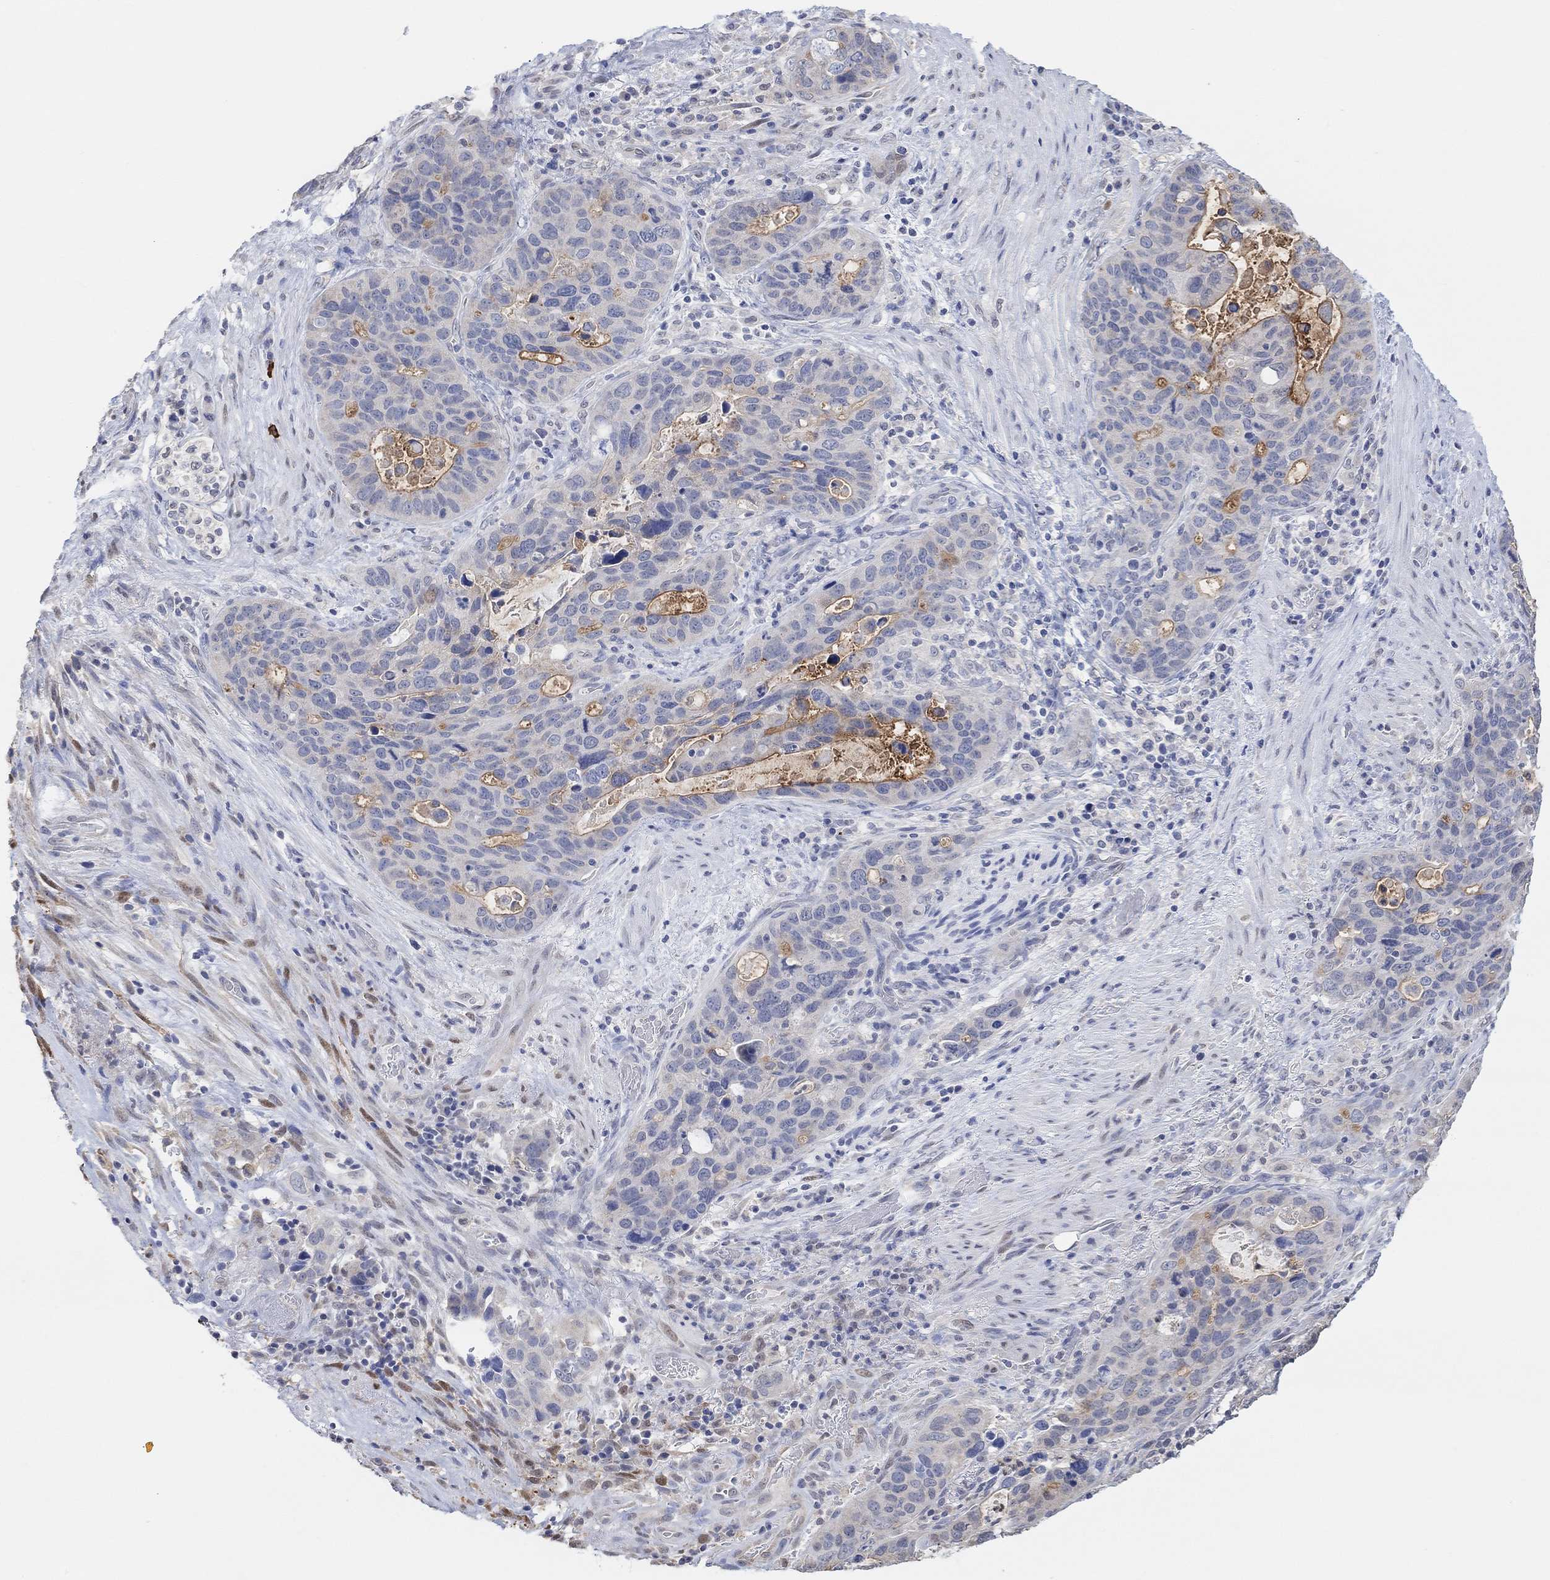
{"staining": {"intensity": "moderate", "quantity": "<25%", "location": "cytoplasmic/membranous"}, "tissue": "stomach cancer", "cell_type": "Tumor cells", "image_type": "cancer", "snomed": [{"axis": "morphology", "description": "Adenocarcinoma, NOS"}, {"axis": "topography", "description": "Stomach"}], "caption": "Human stomach adenocarcinoma stained with a protein marker exhibits moderate staining in tumor cells.", "gene": "MUC1", "patient": {"sex": "male", "age": 54}}